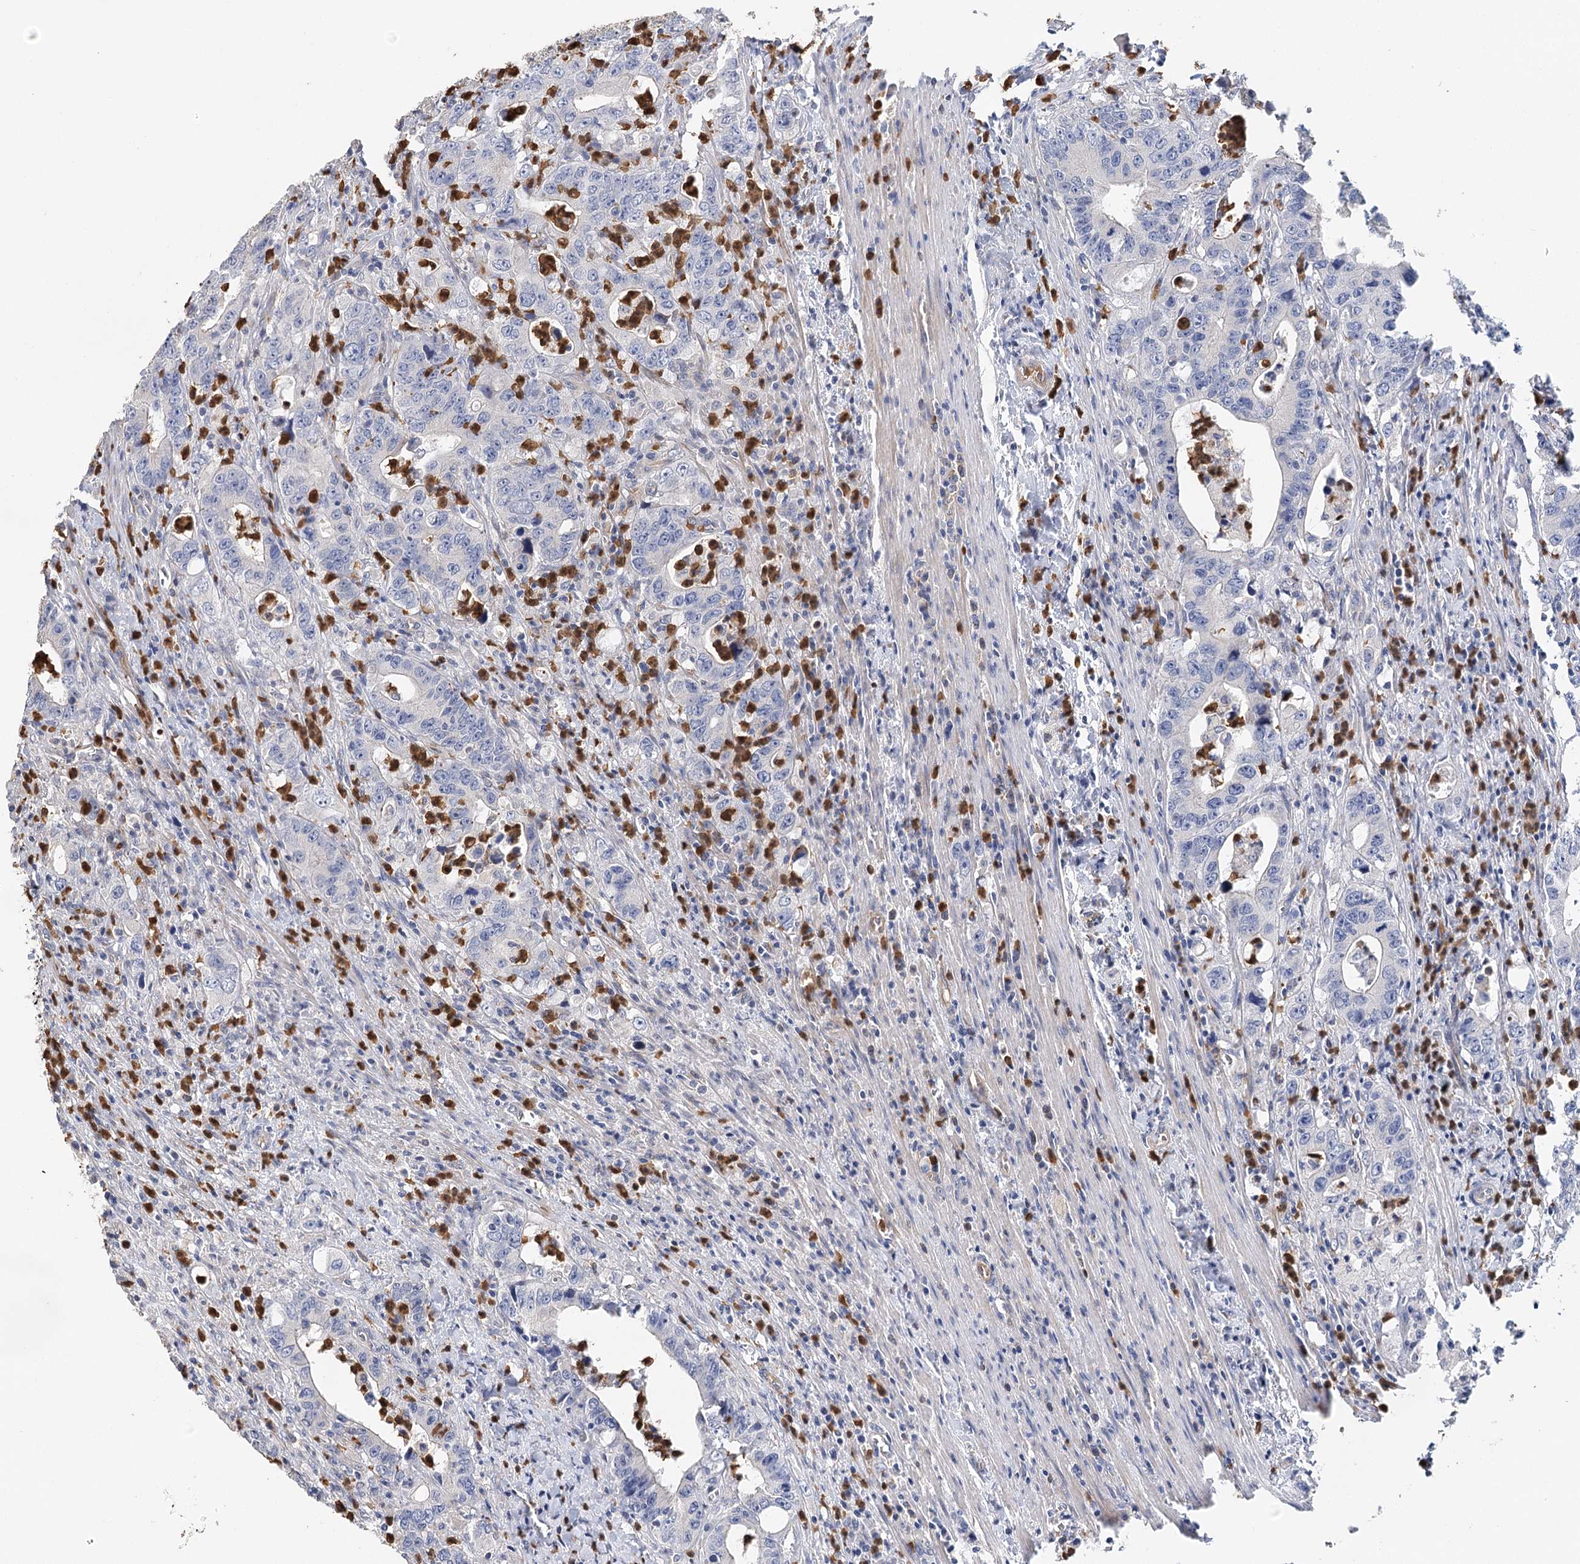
{"staining": {"intensity": "negative", "quantity": "none", "location": "none"}, "tissue": "colorectal cancer", "cell_type": "Tumor cells", "image_type": "cancer", "snomed": [{"axis": "morphology", "description": "Adenocarcinoma, NOS"}, {"axis": "topography", "description": "Colon"}], "caption": "Immunohistochemistry (IHC) of colorectal adenocarcinoma demonstrates no expression in tumor cells.", "gene": "EPB41L5", "patient": {"sex": "female", "age": 75}}